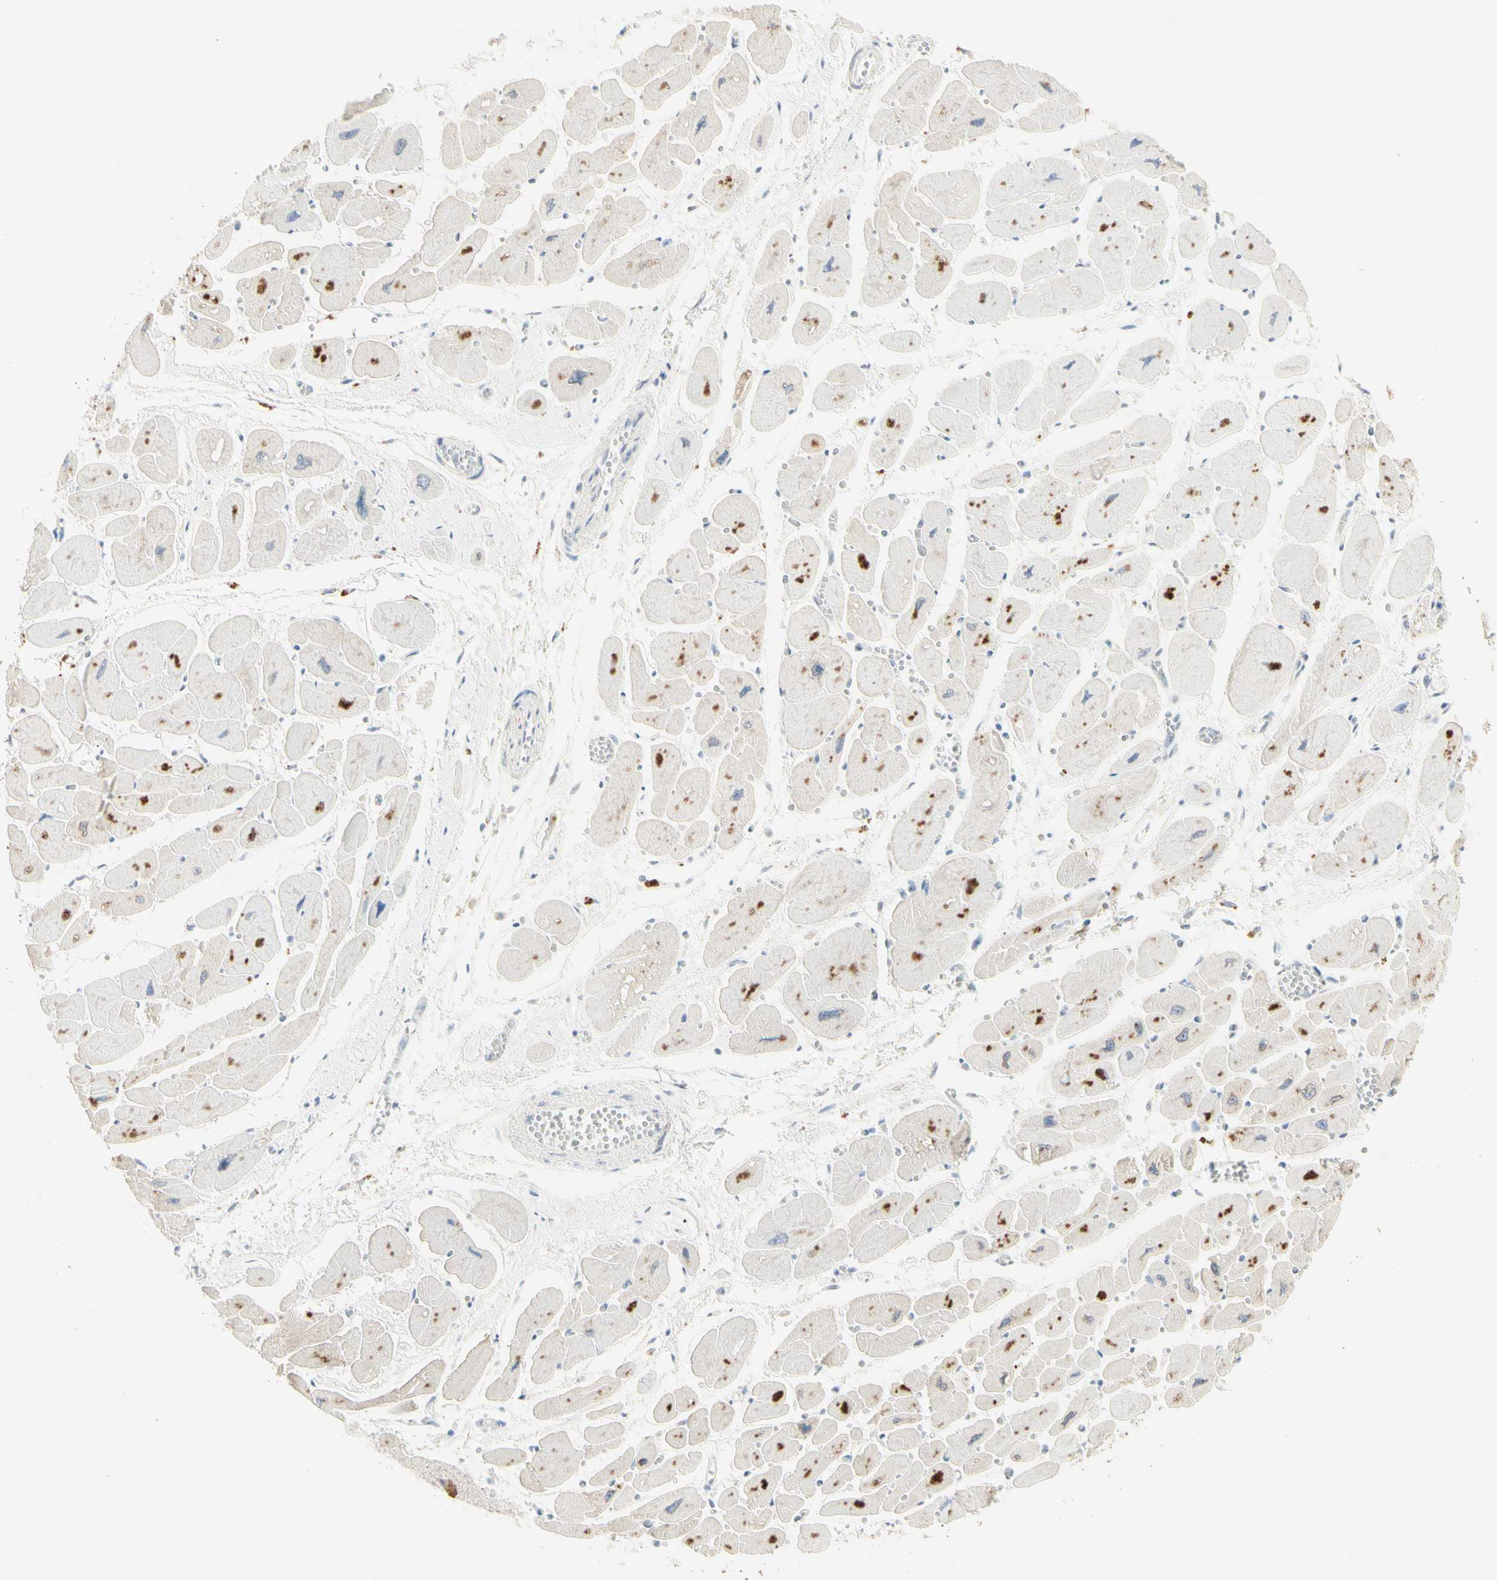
{"staining": {"intensity": "strong", "quantity": "<25%", "location": "cytoplasmic/membranous"}, "tissue": "heart muscle", "cell_type": "Cardiomyocytes", "image_type": "normal", "snomed": [{"axis": "morphology", "description": "Normal tissue, NOS"}, {"axis": "topography", "description": "Heart"}], "caption": "Brown immunohistochemical staining in benign heart muscle shows strong cytoplasmic/membranous staining in approximately <25% of cardiomyocytes.", "gene": "ALDH18A1", "patient": {"sex": "female", "age": 54}}